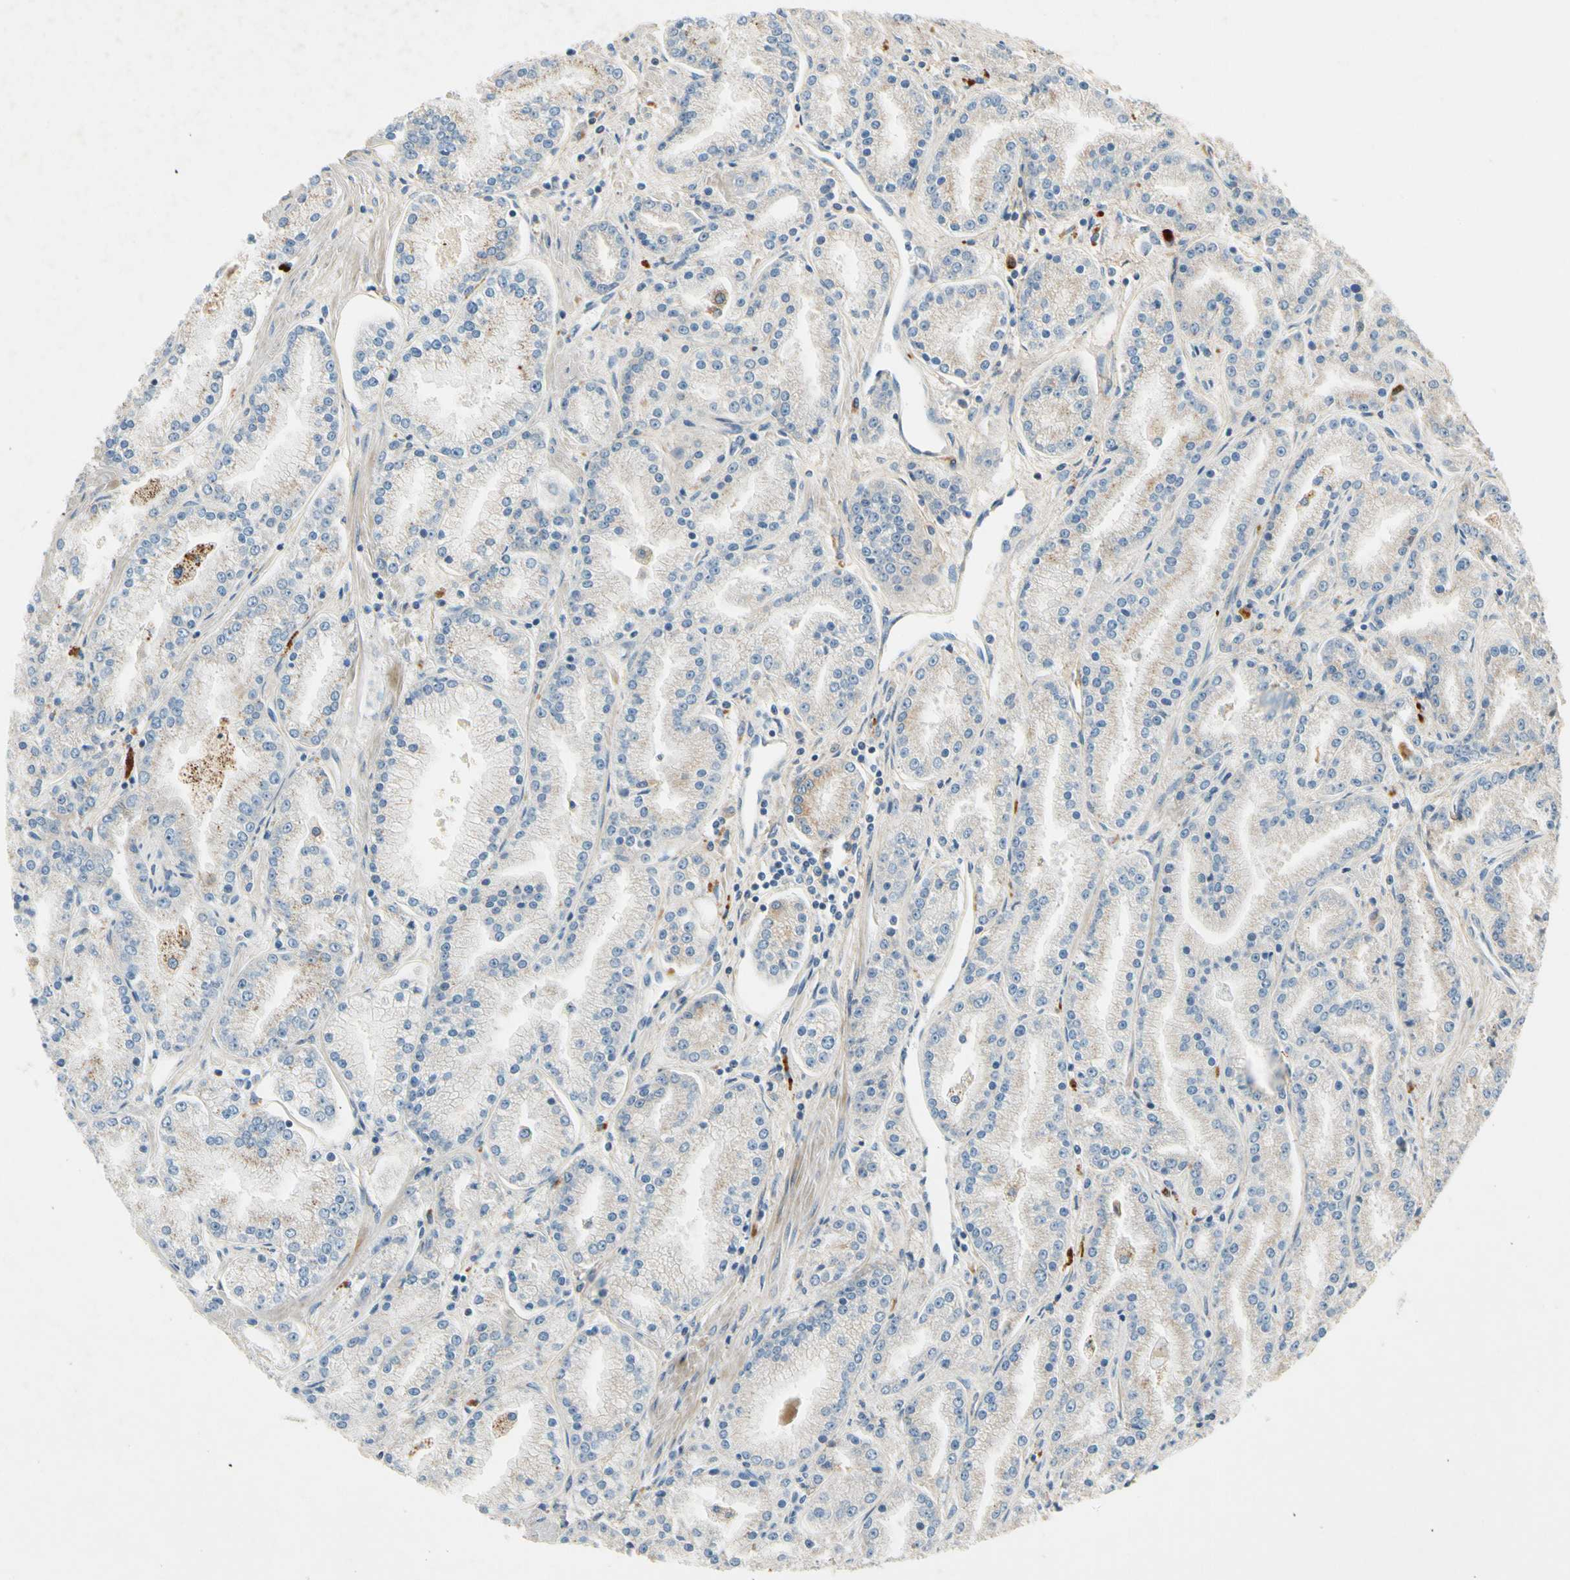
{"staining": {"intensity": "weak", "quantity": ">75%", "location": "cytoplasmic/membranous"}, "tissue": "prostate cancer", "cell_type": "Tumor cells", "image_type": "cancer", "snomed": [{"axis": "morphology", "description": "Adenocarcinoma, High grade"}, {"axis": "topography", "description": "Prostate"}], "caption": "IHC of human prostate high-grade adenocarcinoma displays low levels of weak cytoplasmic/membranous positivity in about >75% of tumor cells.", "gene": "MST1R", "patient": {"sex": "male", "age": 61}}